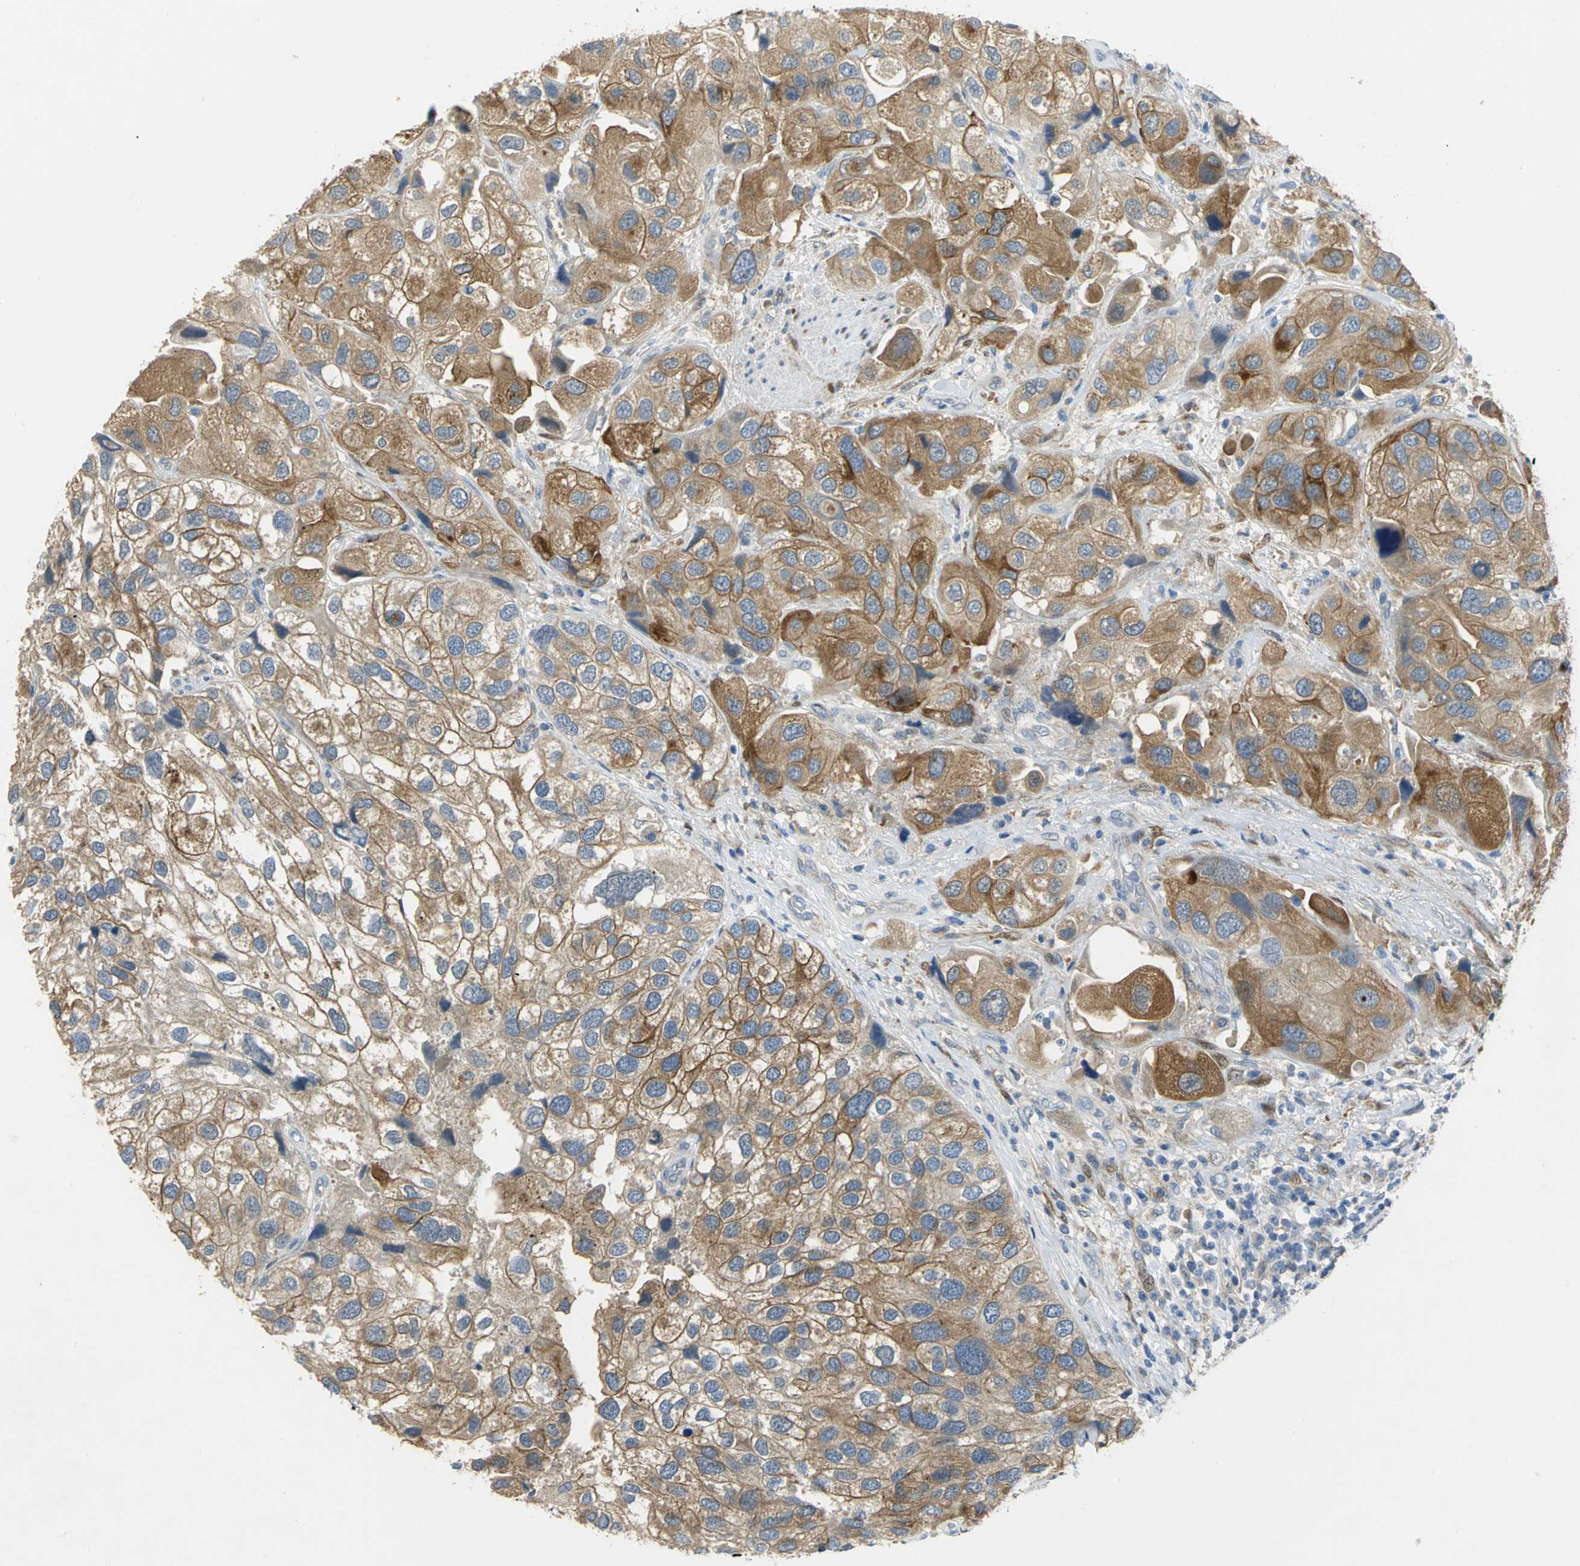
{"staining": {"intensity": "strong", "quantity": ">75%", "location": "cytoplasmic/membranous"}, "tissue": "urothelial cancer", "cell_type": "Tumor cells", "image_type": "cancer", "snomed": [{"axis": "morphology", "description": "Urothelial carcinoma, High grade"}, {"axis": "topography", "description": "Urinary bladder"}], "caption": "A high-resolution photomicrograph shows IHC staining of urothelial cancer, which displays strong cytoplasmic/membranous positivity in about >75% of tumor cells.", "gene": "IL17RB", "patient": {"sex": "female", "age": 64}}